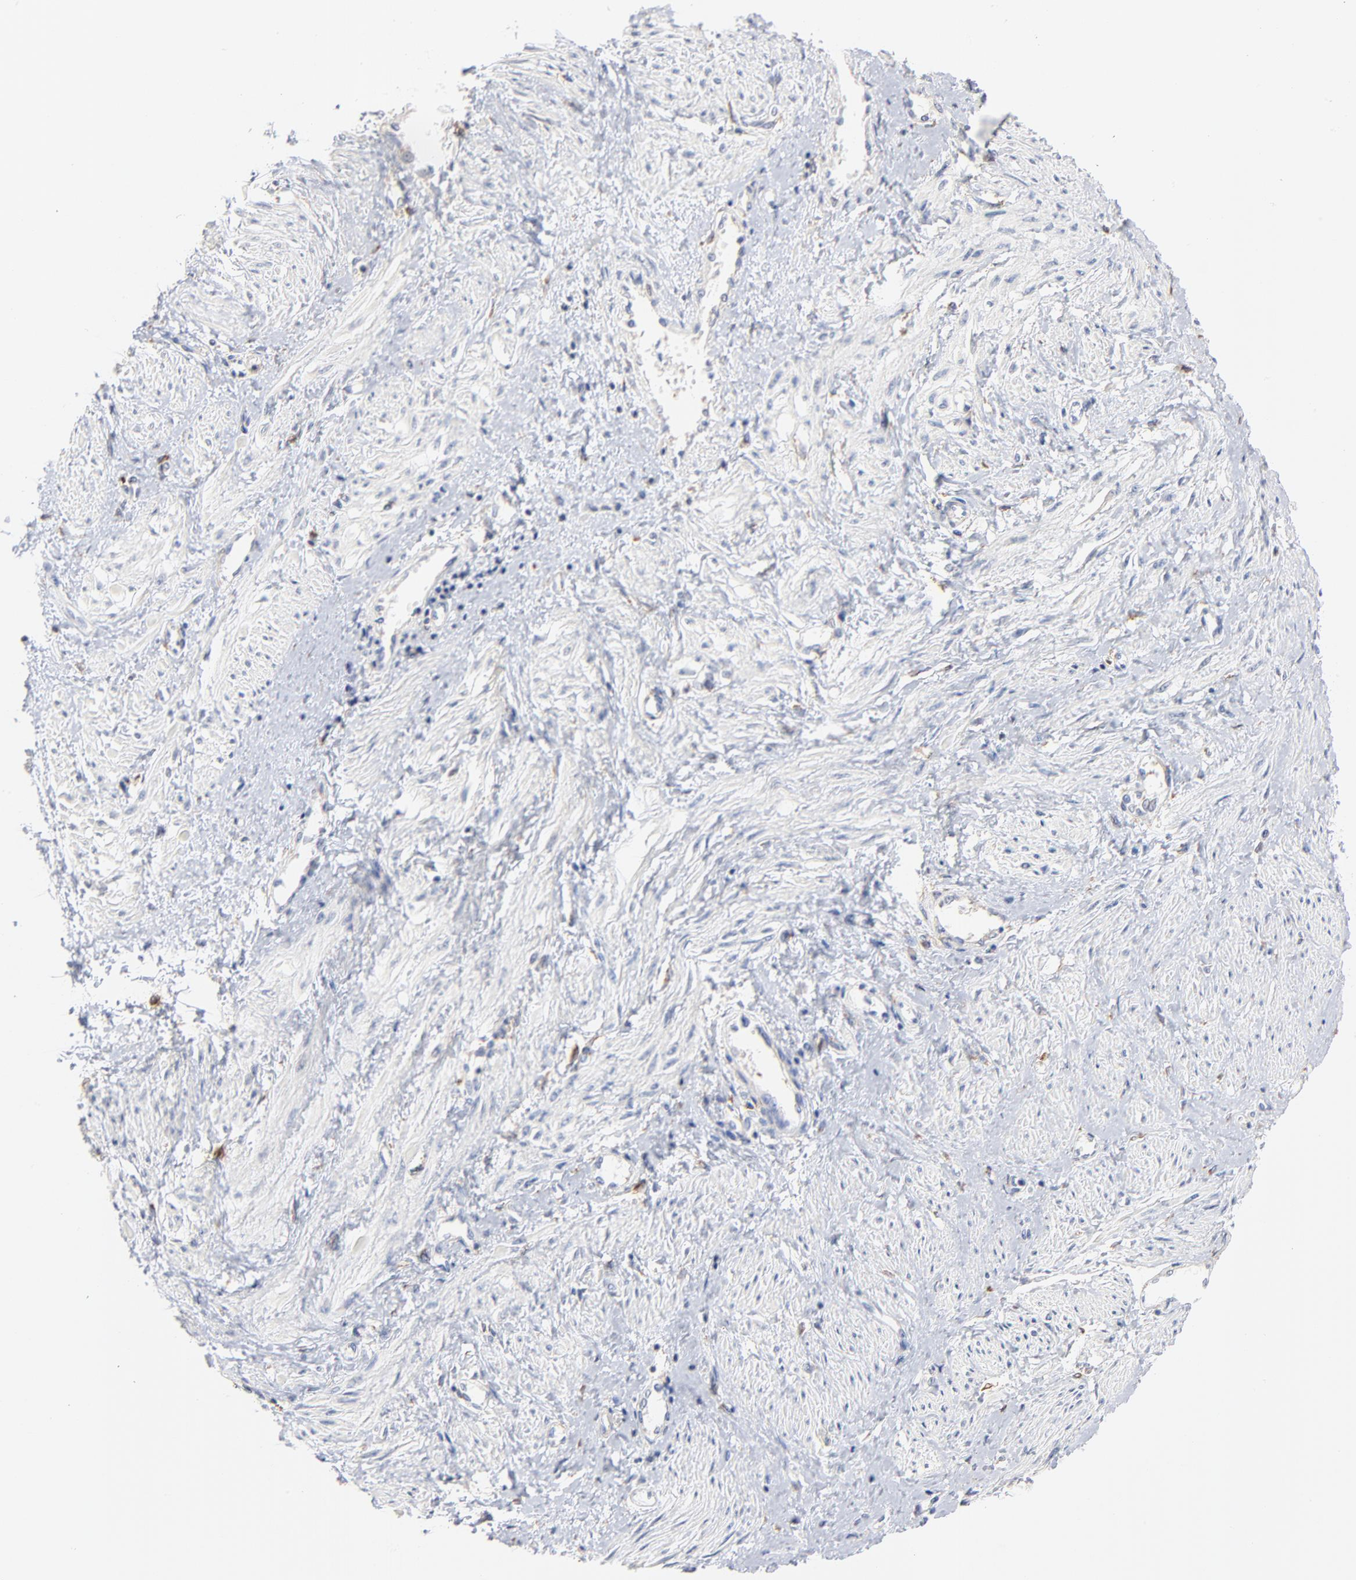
{"staining": {"intensity": "negative", "quantity": "none", "location": "none"}, "tissue": "smooth muscle", "cell_type": "Smooth muscle cells", "image_type": "normal", "snomed": [{"axis": "morphology", "description": "Normal tissue, NOS"}, {"axis": "topography", "description": "Smooth muscle"}, {"axis": "topography", "description": "Uterus"}], "caption": "This micrograph is of normal smooth muscle stained with immunohistochemistry (IHC) to label a protein in brown with the nuclei are counter-stained blue. There is no expression in smooth muscle cells.", "gene": "SEPTIN11", "patient": {"sex": "female", "age": 39}}